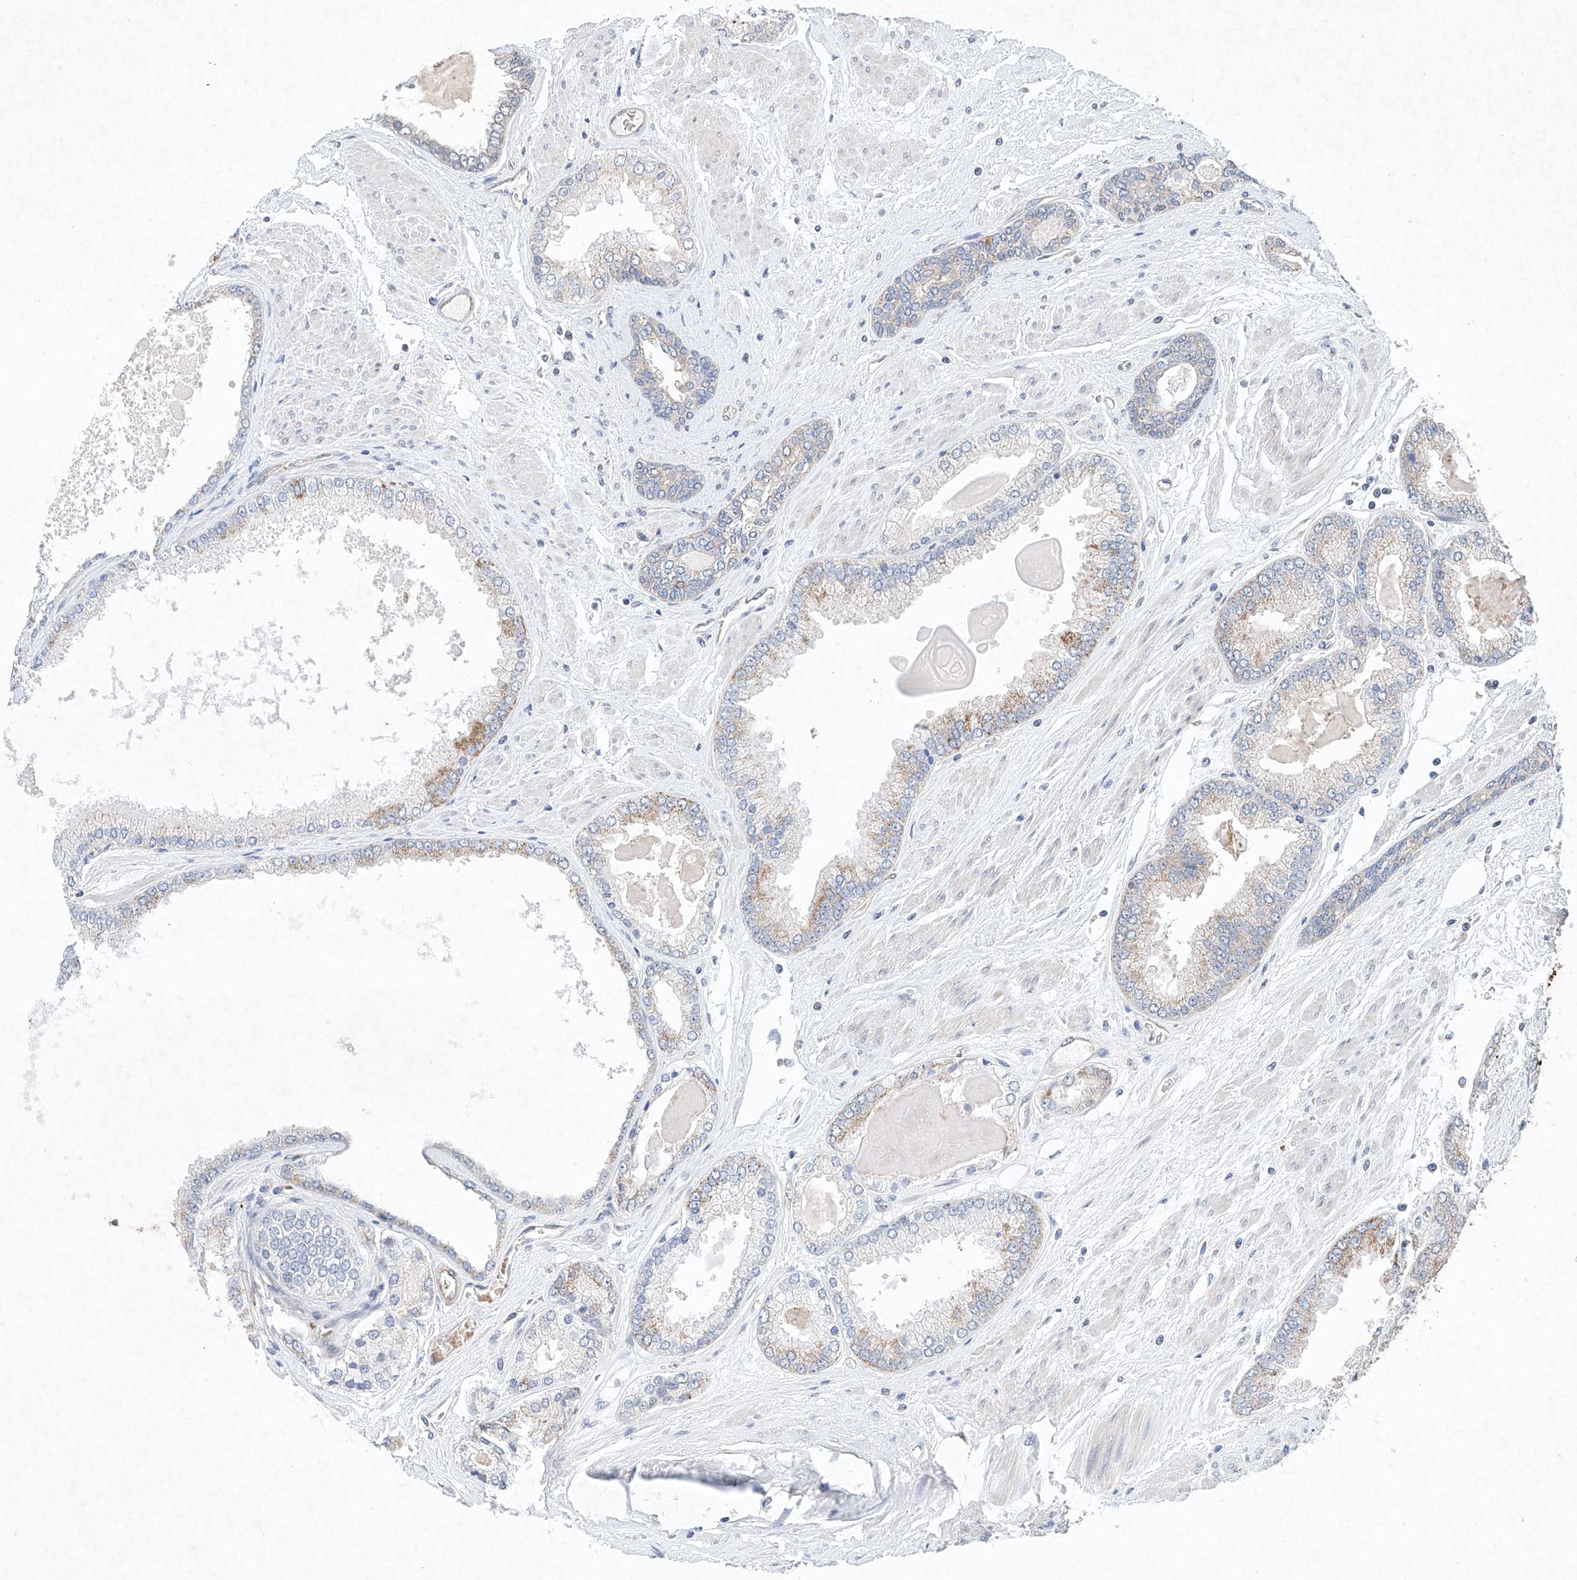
{"staining": {"intensity": "weak", "quantity": "<25%", "location": "cytoplasmic/membranous"}, "tissue": "prostate cancer", "cell_type": "Tumor cells", "image_type": "cancer", "snomed": [{"axis": "morphology", "description": "Adenocarcinoma, High grade"}, {"axis": "topography", "description": "Prostate"}], "caption": "There is no significant positivity in tumor cells of adenocarcinoma (high-grade) (prostate). The staining was performed using DAB to visualize the protein expression in brown, while the nuclei were stained in blue with hematoxylin (Magnification: 20x).", "gene": "FASTK", "patient": {"sex": "male", "age": 59}}